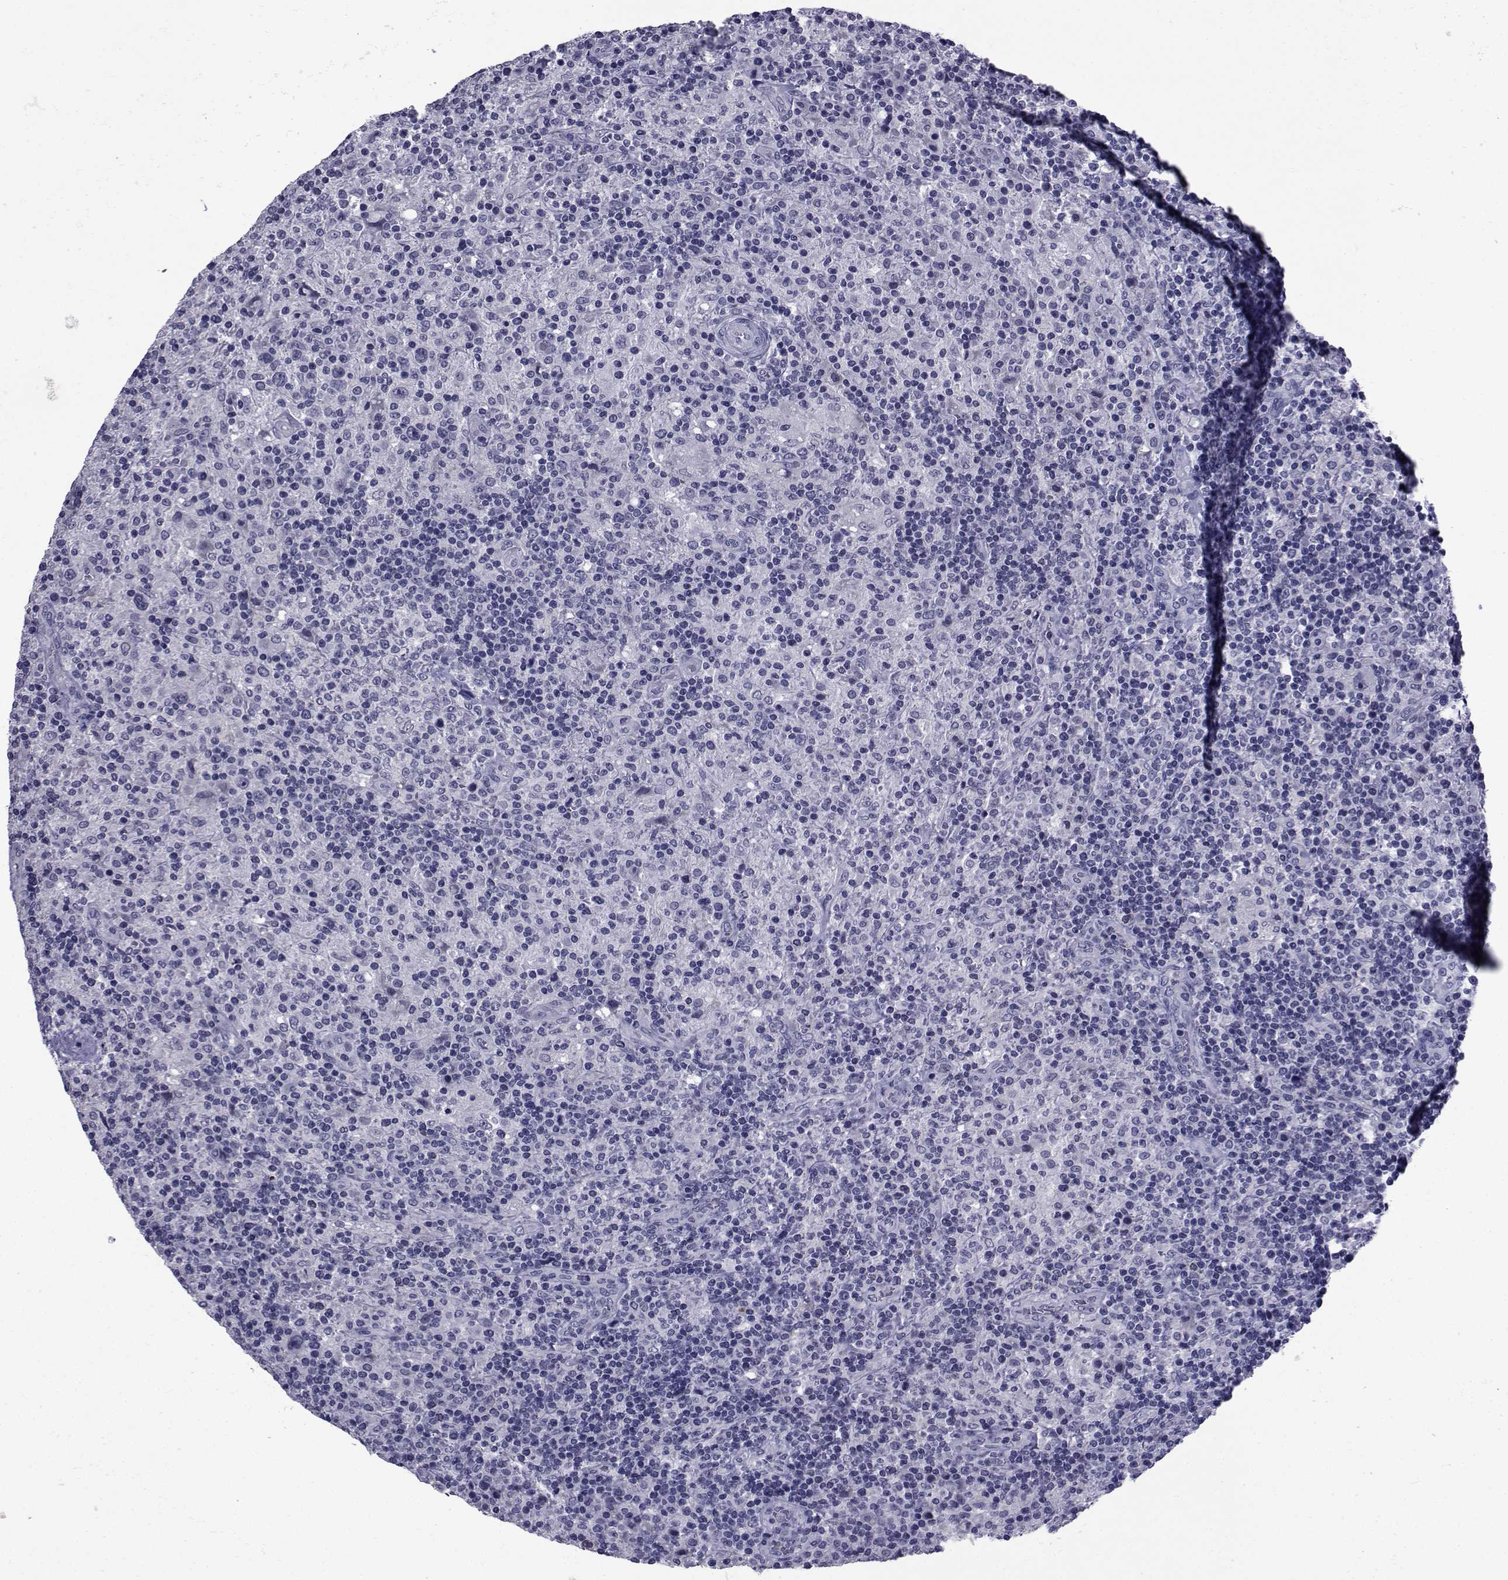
{"staining": {"intensity": "negative", "quantity": "none", "location": "none"}, "tissue": "lymphoma", "cell_type": "Tumor cells", "image_type": "cancer", "snomed": [{"axis": "morphology", "description": "Hodgkin's disease, NOS"}, {"axis": "topography", "description": "Lymph node"}], "caption": "The histopathology image shows no staining of tumor cells in Hodgkin's disease.", "gene": "SEMA5B", "patient": {"sex": "male", "age": 70}}